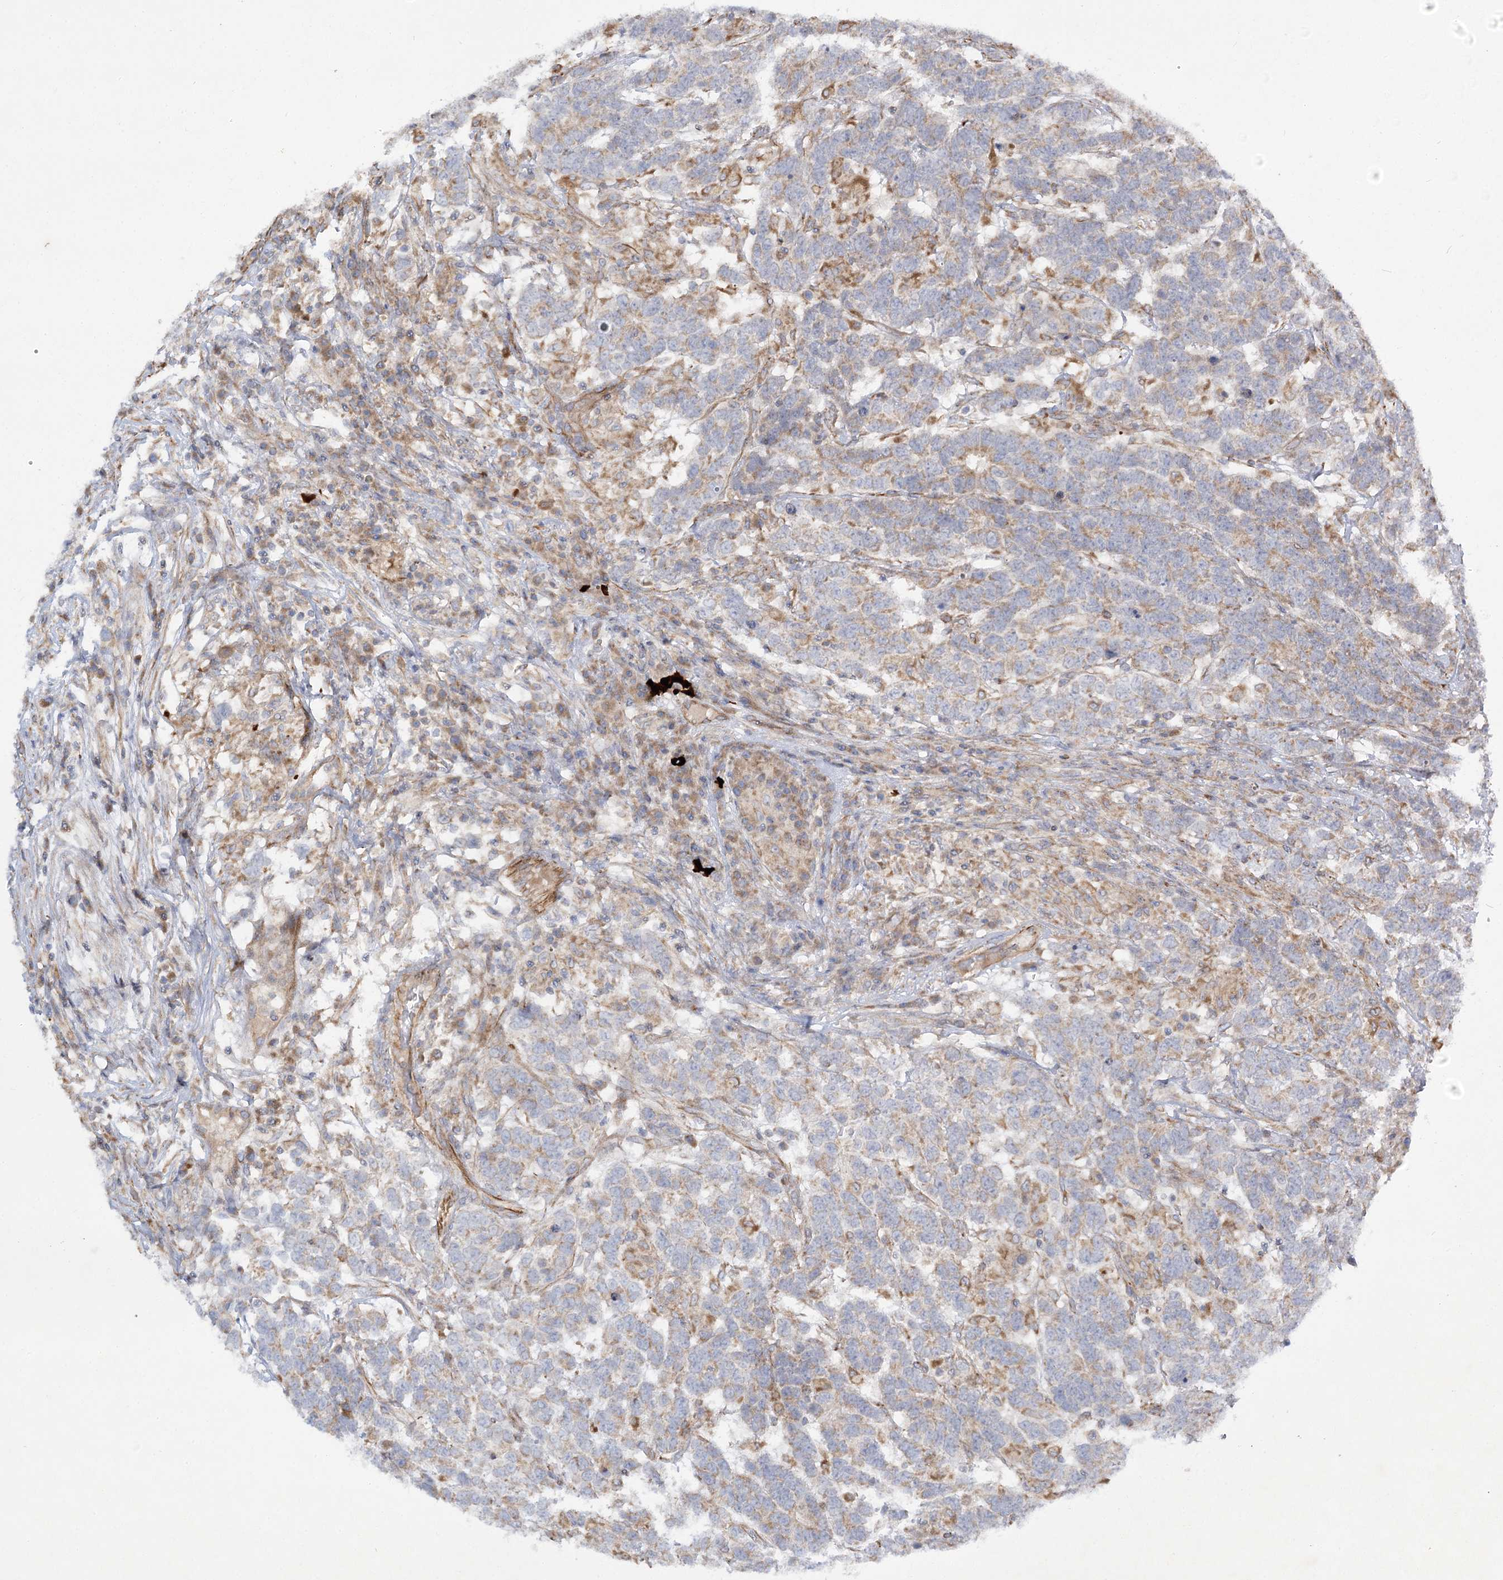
{"staining": {"intensity": "weak", "quantity": "<25%", "location": "cytoplasmic/membranous"}, "tissue": "testis cancer", "cell_type": "Tumor cells", "image_type": "cancer", "snomed": [{"axis": "morphology", "description": "Carcinoma, Embryonal, NOS"}, {"axis": "topography", "description": "Testis"}], "caption": "IHC of testis cancer displays no positivity in tumor cells. Nuclei are stained in blue.", "gene": "KIAA0825", "patient": {"sex": "male", "age": 26}}